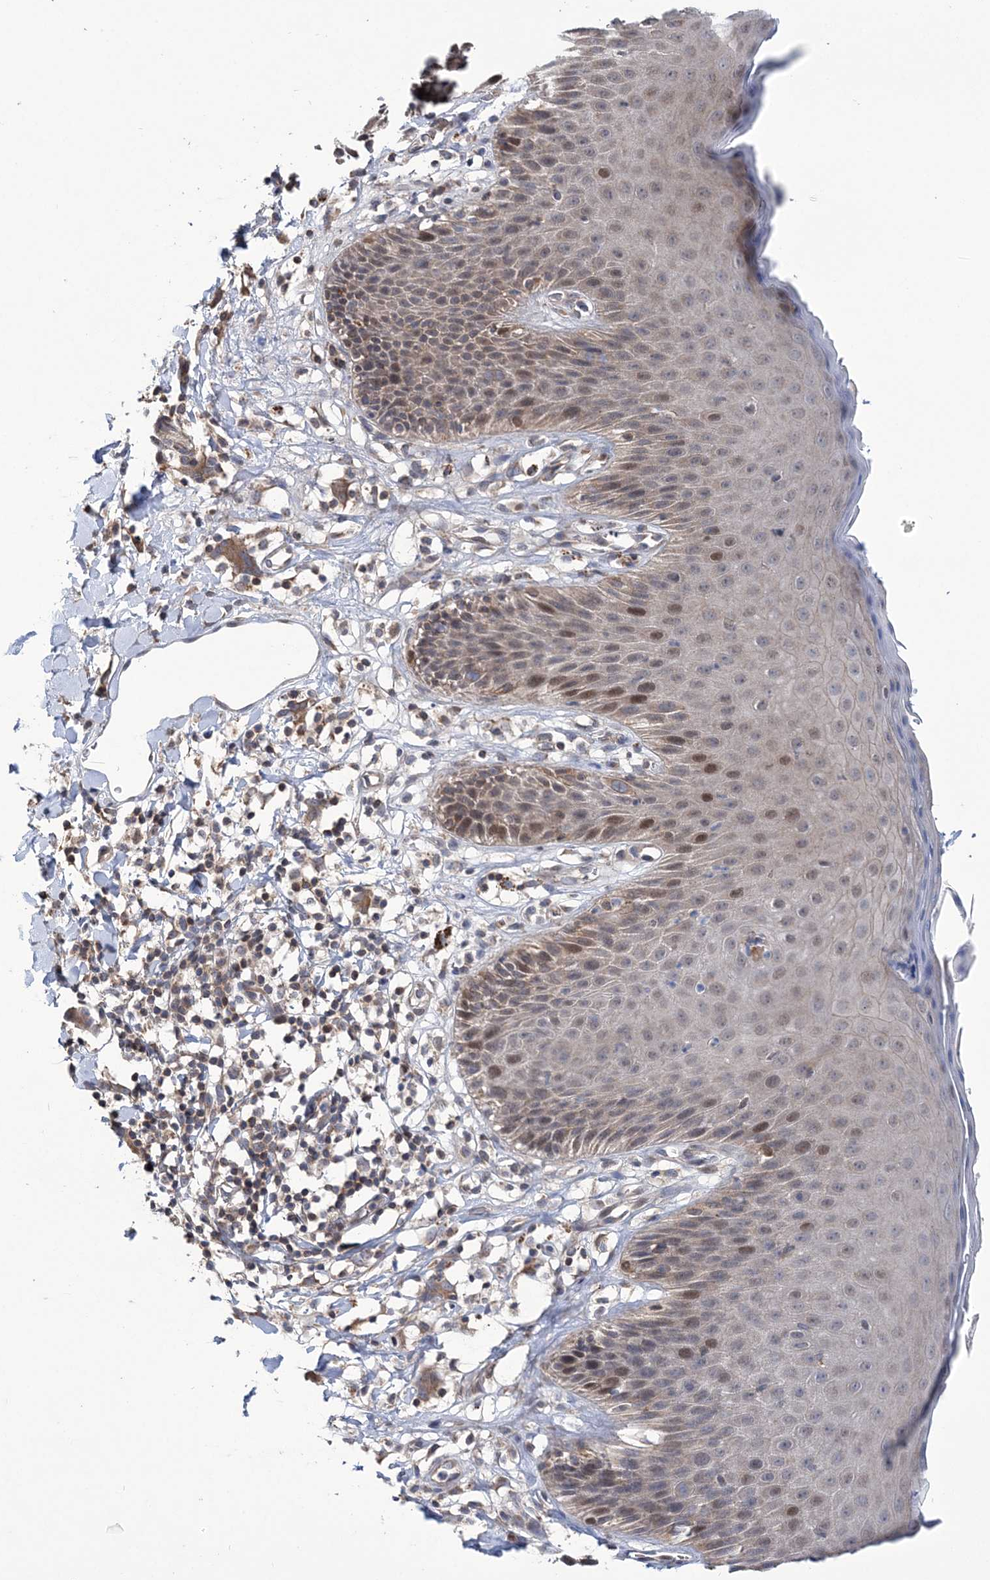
{"staining": {"intensity": "moderate", "quantity": "25%-75%", "location": "cytoplasmic/membranous,nuclear"}, "tissue": "skin", "cell_type": "Epidermal cells", "image_type": "normal", "snomed": [{"axis": "morphology", "description": "Normal tissue, NOS"}, {"axis": "topography", "description": "Vulva"}], "caption": "Epidermal cells reveal medium levels of moderate cytoplasmic/membranous,nuclear staining in about 25%-75% of cells in benign human skin. Using DAB (brown) and hematoxylin (blue) stains, captured at high magnification using brightfield microscopy.", "gene": "PPP2R2B", "patient": {"sex": "female", "age": 68}}